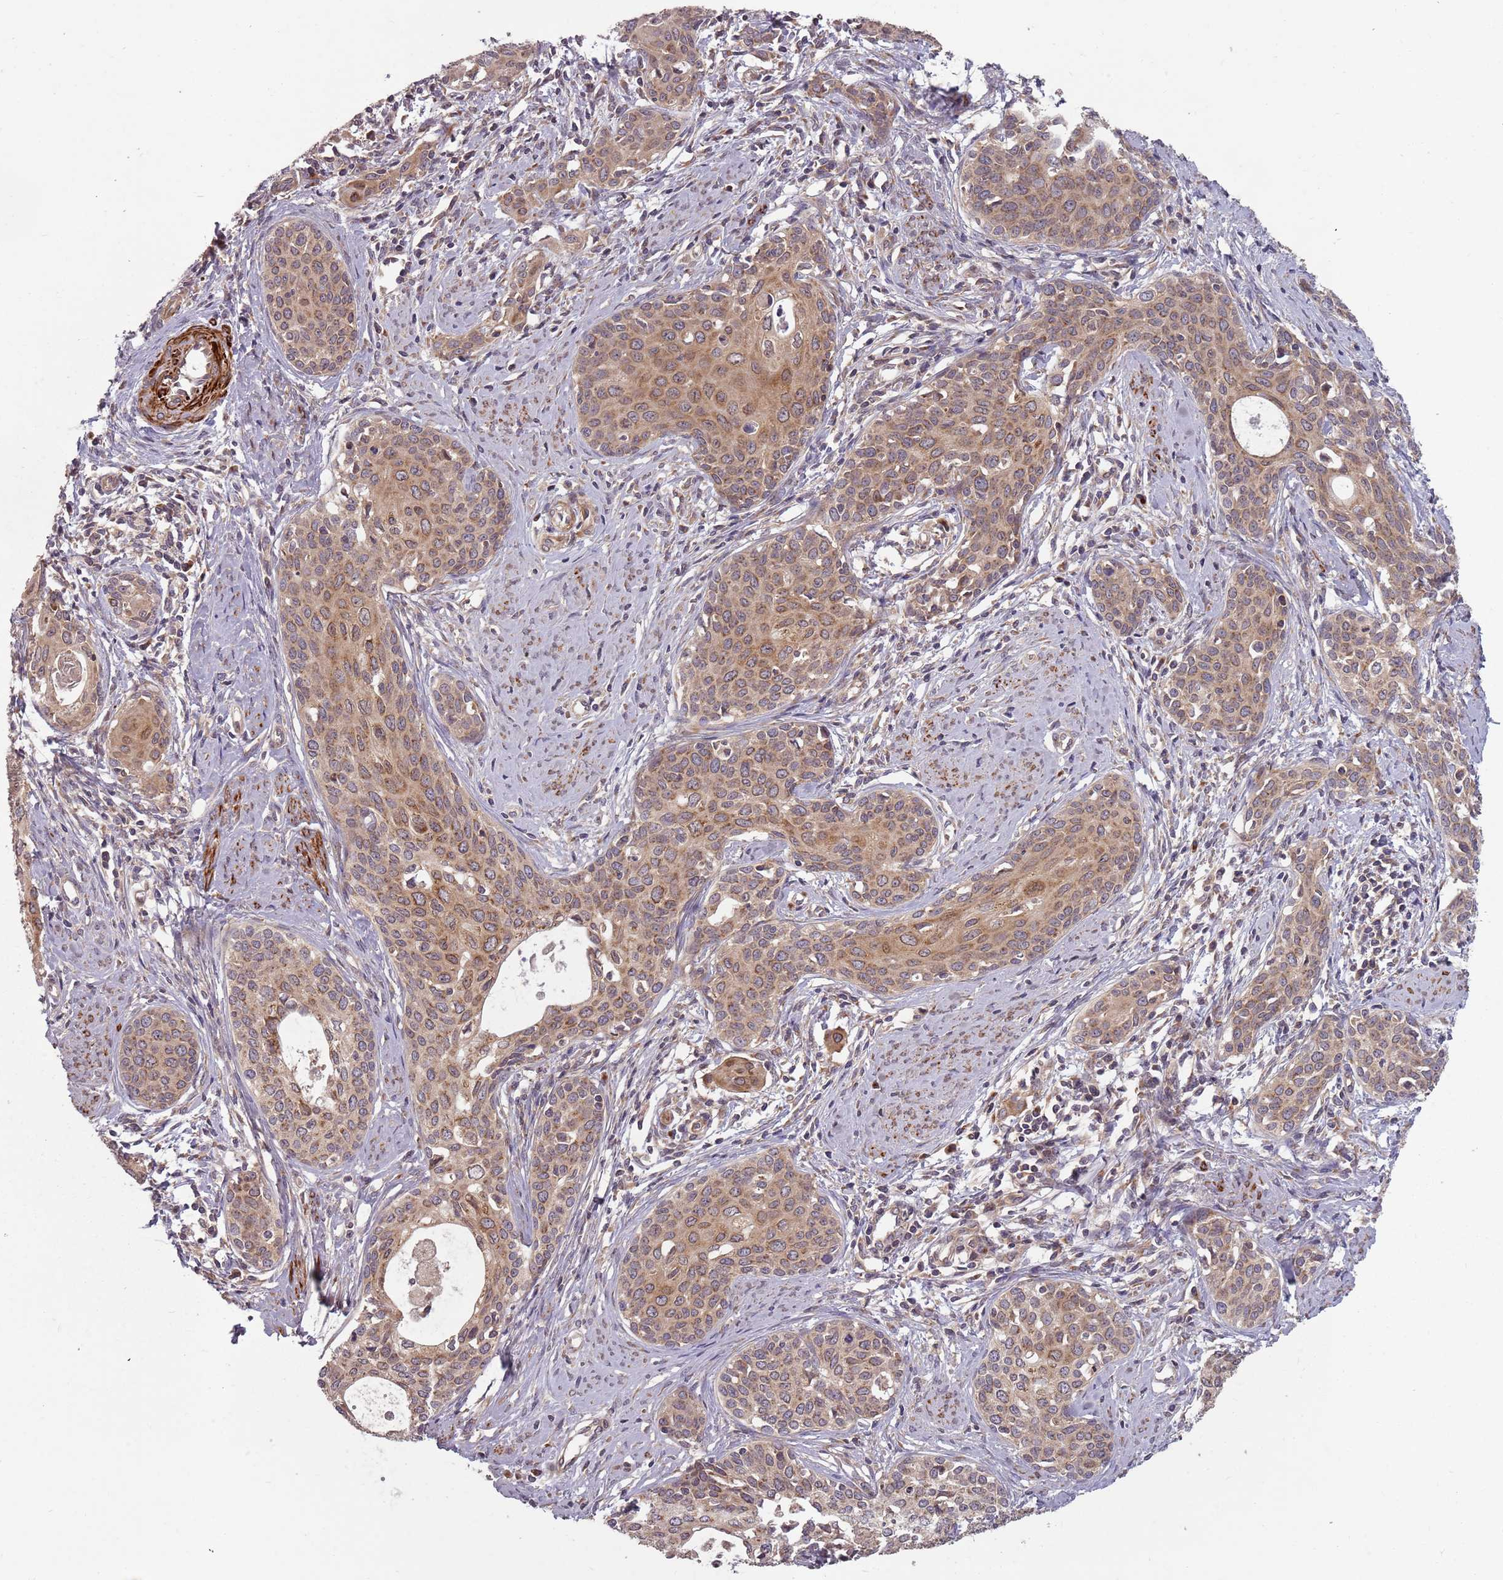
{"staining": {"intensity": "moderate", "quantity": ">75%", "location": "cytoplasmic/membranous"}, "tissue": "cervical cancer", "cell_type": "Tumor cells", "image_type": "cancer", "snomed": [{"axis": "morphology", "description": "Squamous cell carcinoma, NOS"}, {"axis": "topography", "description": "Cervix"}], "caption": "This is an image of IHC staining of cervical cancer, which shows moderate positivity in the cytoplasmic/membranous of tumor cells.", "gene": "PLD6", "patient": {"sex": "female", "age": 46}}